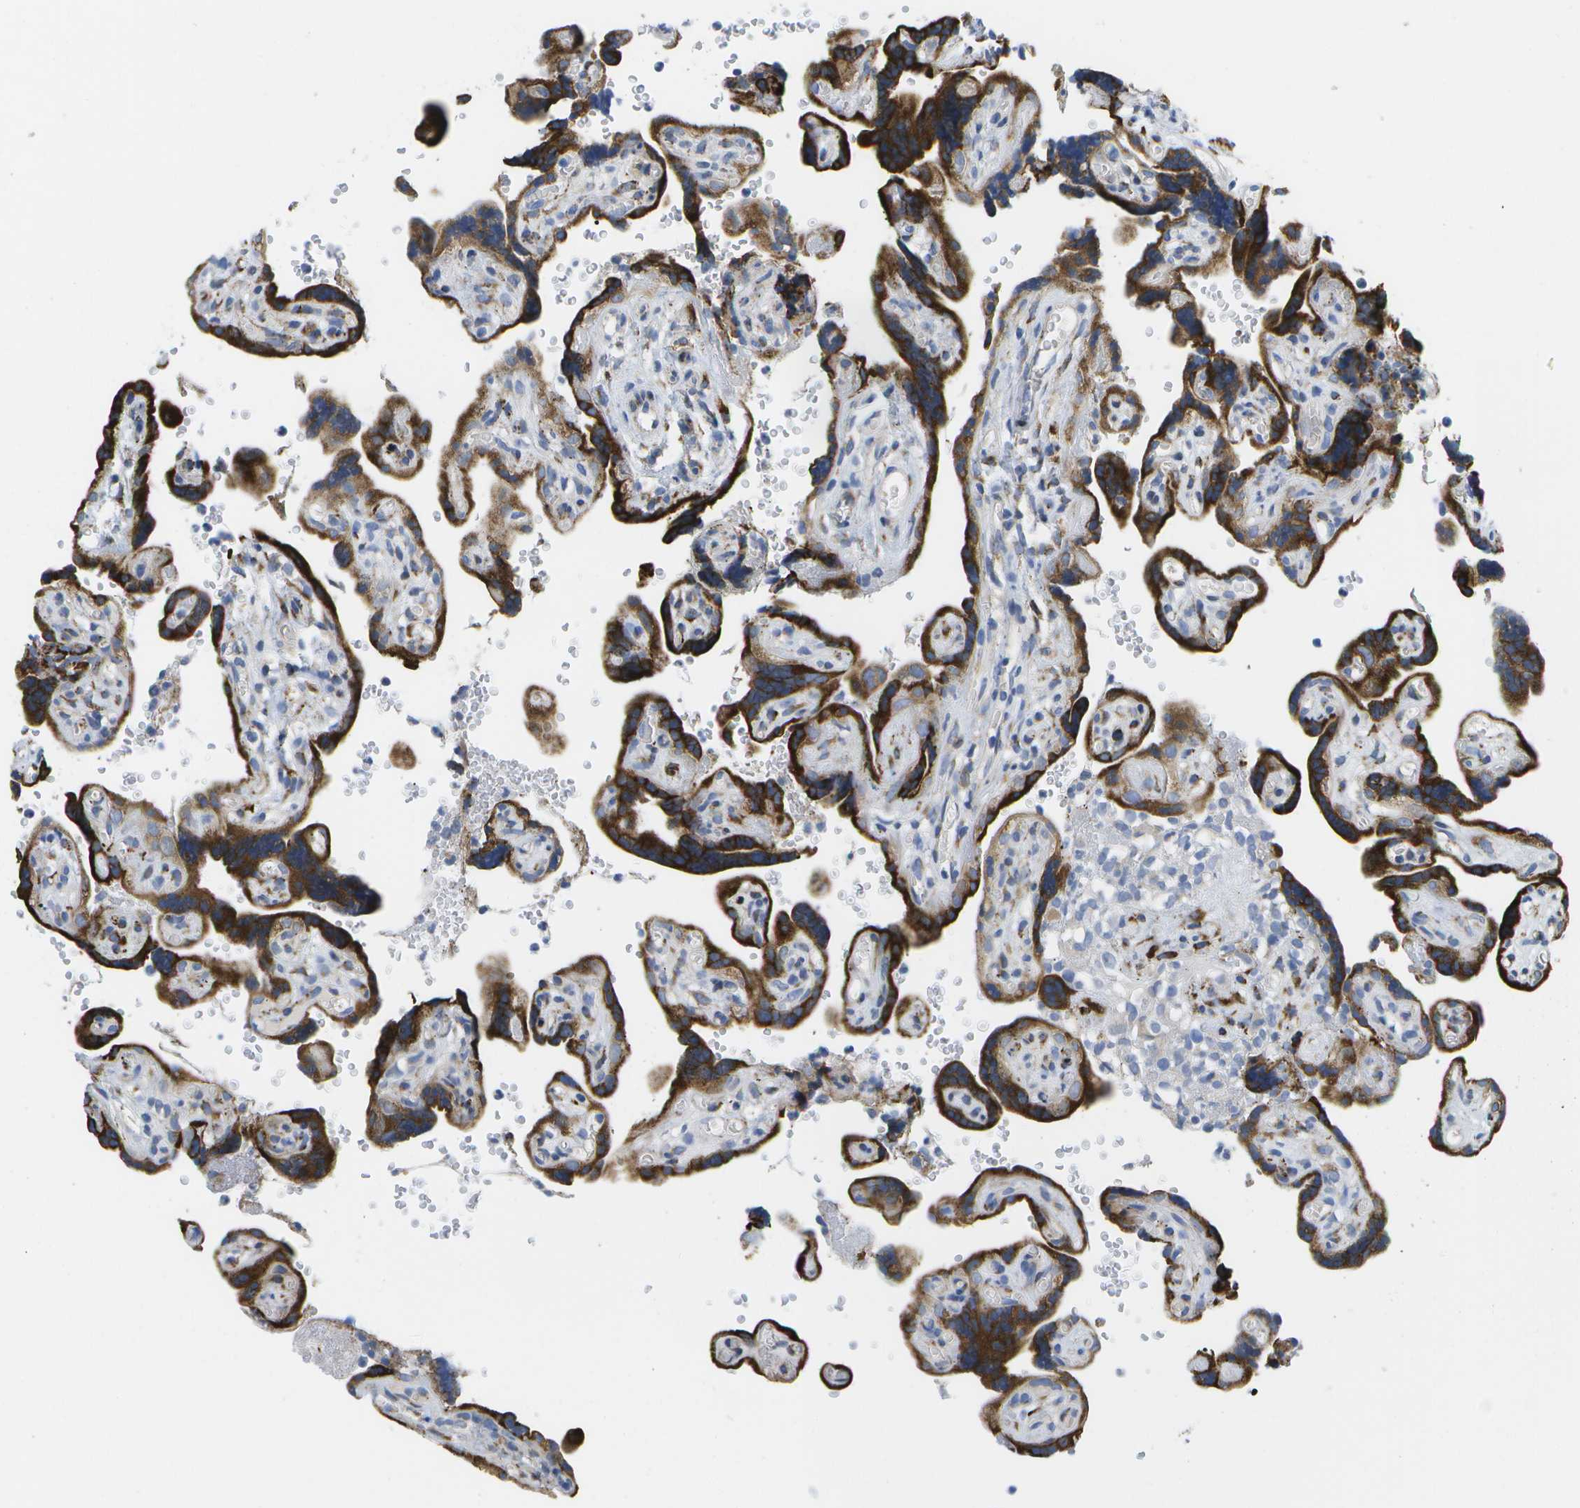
{"staining": {"intensity": "strong", "quantity": ">75%", "location": "cytoplasmic/membranous"}, "tissue": "placenta", "cell_type": "Decidual cells", "image_type": "normal", "snomed": [{"axis": "morphology", "description": "Normal tissue, NOS"}, {"axis": "topography", "description": "Placenta"}], "caption": "Placenta stained for a protein exhibits strong cytoplasmic/membranous positivity in decidual cells. The staining was performed using DAB, with brown indicating positive protein expression. Nuclei are stained blue with hematoxylin.", "gene": "ZDHHC17", "patient": {"sex": "female", "age": 30}}